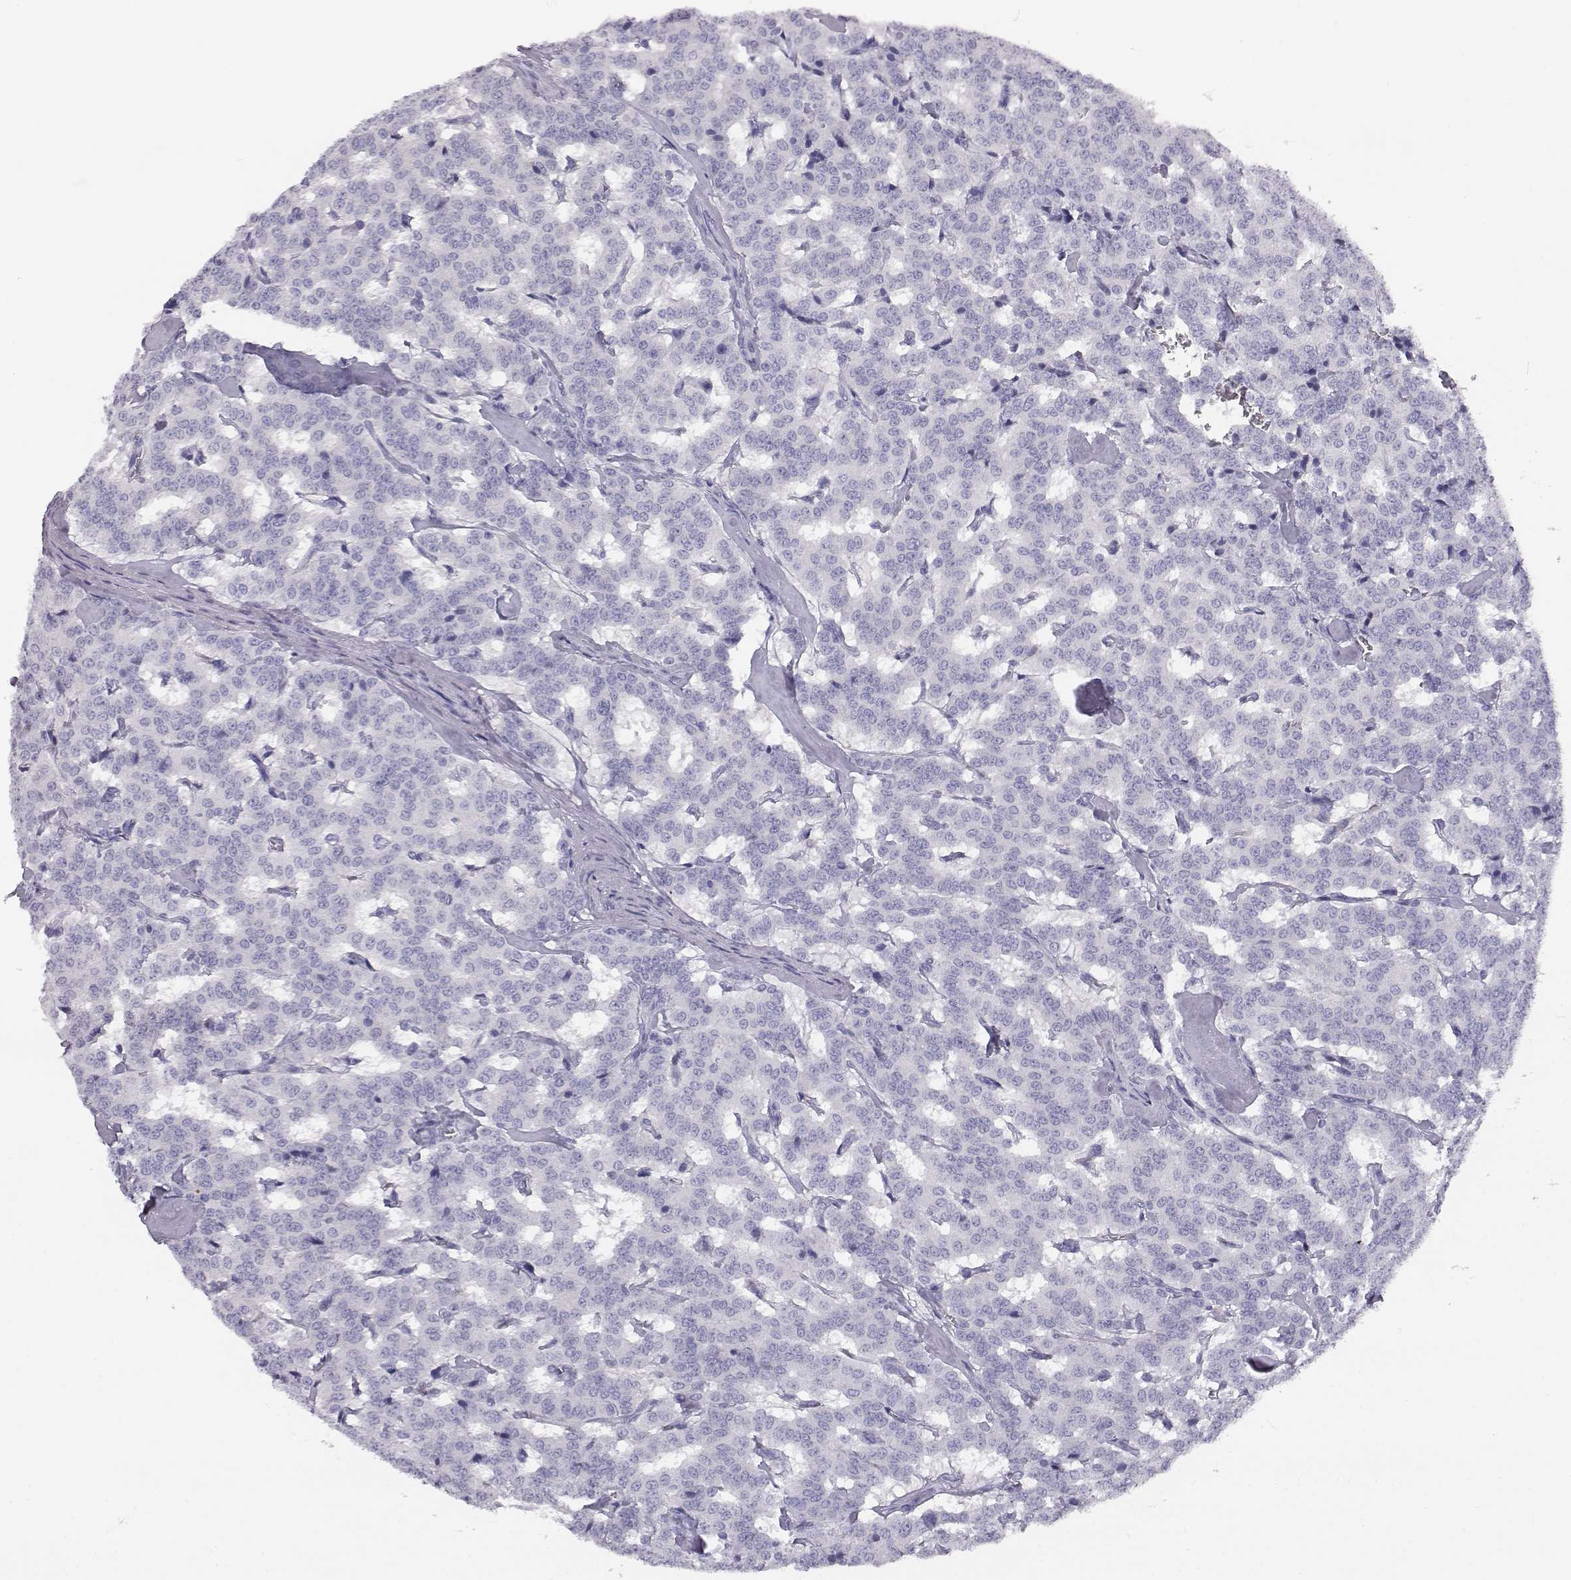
{"staining": {"intensity": "negative", "quantity": "none", "location": "none"}, "tissue": "carcinoid", "cell_type": "Tumor cells", "image_type": "cancer", "snomed": [{"axis": "morphology", "description": "Carcinoid, malignant, NOS"}, {"axis": "topography", "description": "Lung"}], "caption": "An IHC photomicrograph of carcinoid (malignant) is shown. There is no staining in tumor cells of carcinoid (malignant). (Brightfield microscopy of DAB (3,3'-diaminobenzidine) immunohistochemistry at high magnification).", "gene": "ITLN2", "patient": {"sex": "female", "age": 46}}